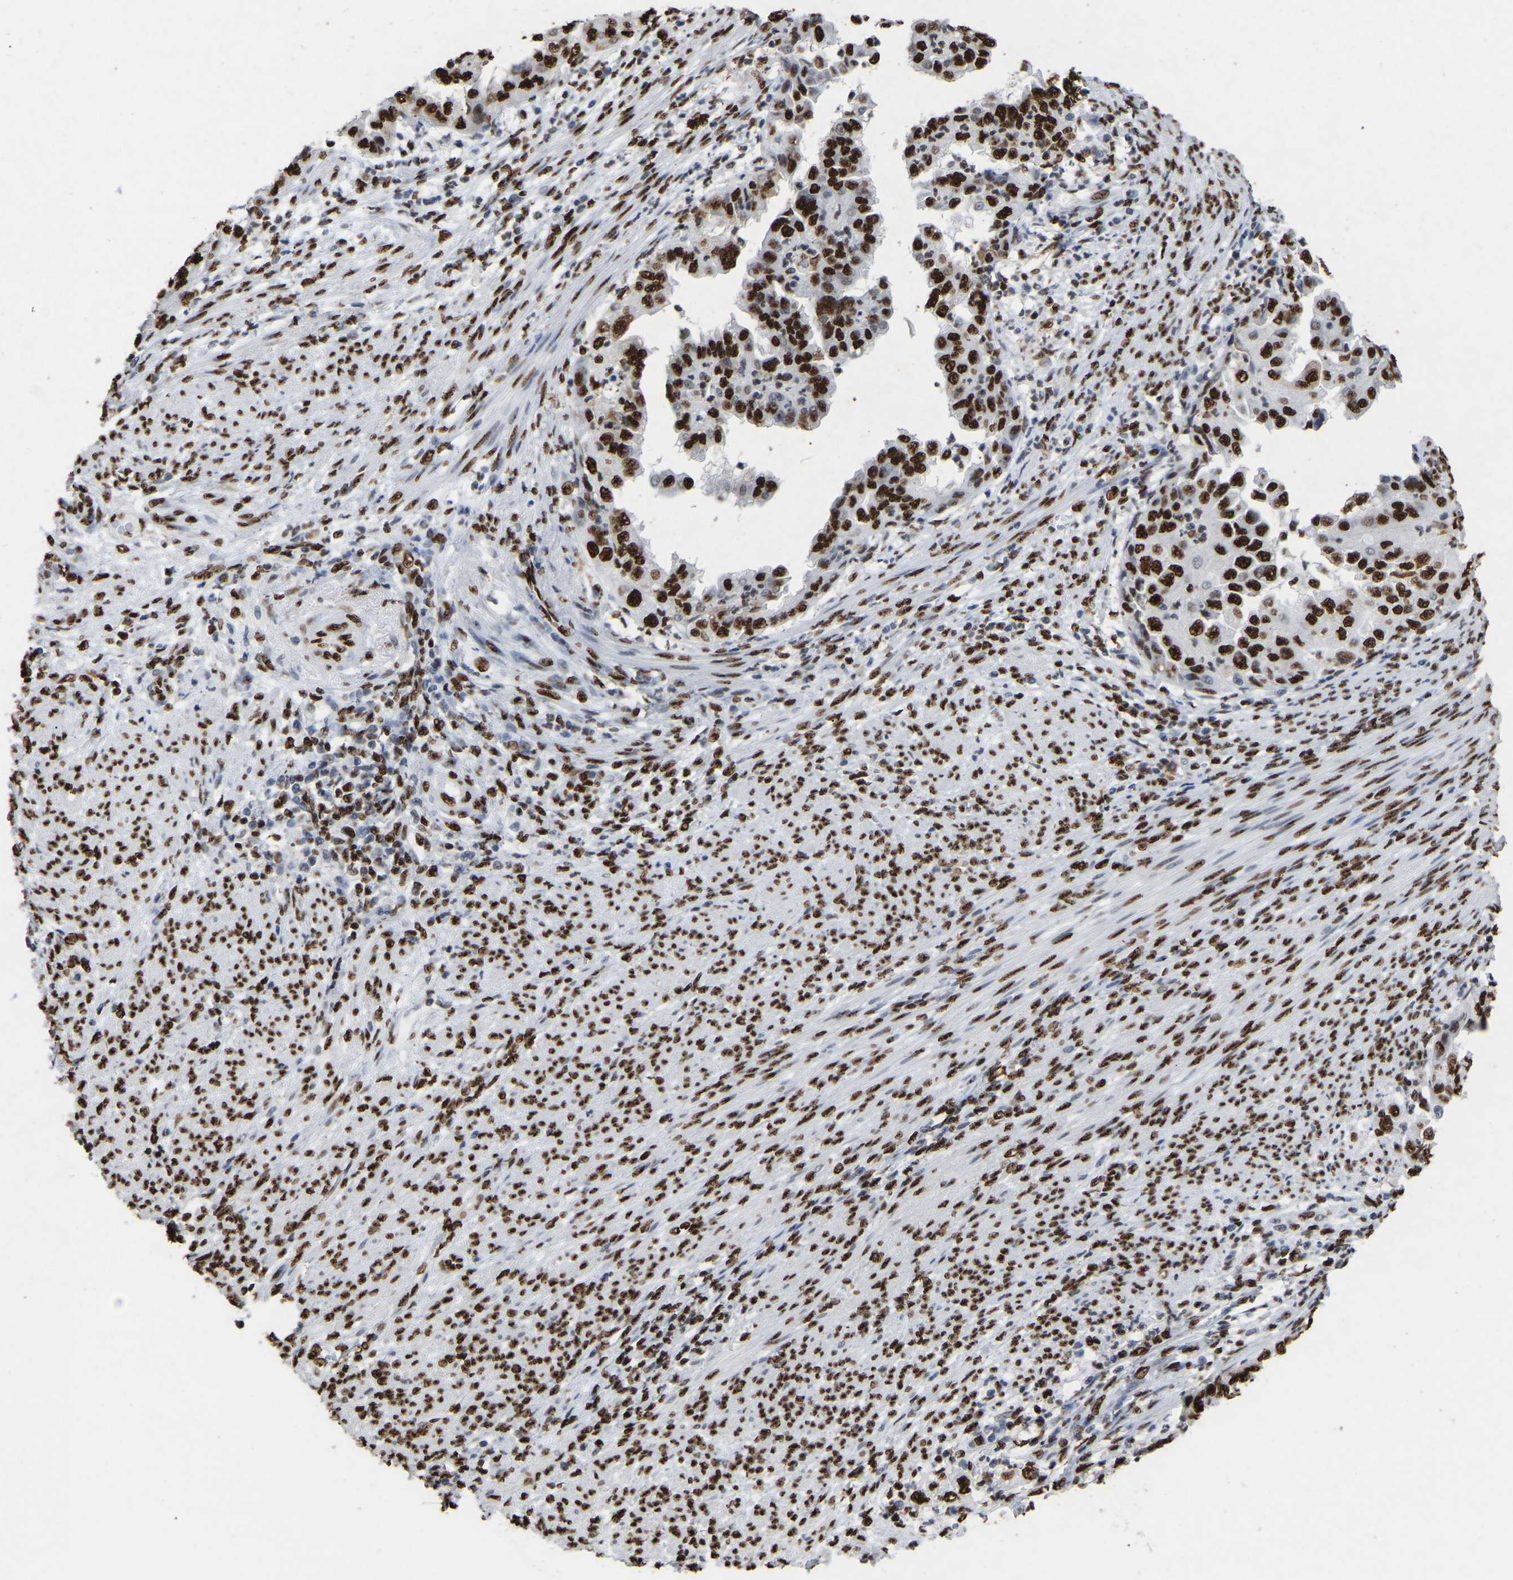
{"staining": {"intensity": "strong", "quantity": ">75%", "location": "nuclear"}, "tissue": "endometrial cancer", "cell_type": "Tumor cells", "image_type": "cancer", "snomed": [{"axis": "morphology", "description": "Adenocarcinoma, NOS"}, {"axis": "topography", "description": "Endometrium"}], "caption": "Adenocarcinoma (endometrial) stained with a protein marker demonstrates strong staining in tumor cells.", "gene": "RBL2", "patient": {"sex": "female", "age": 85}}